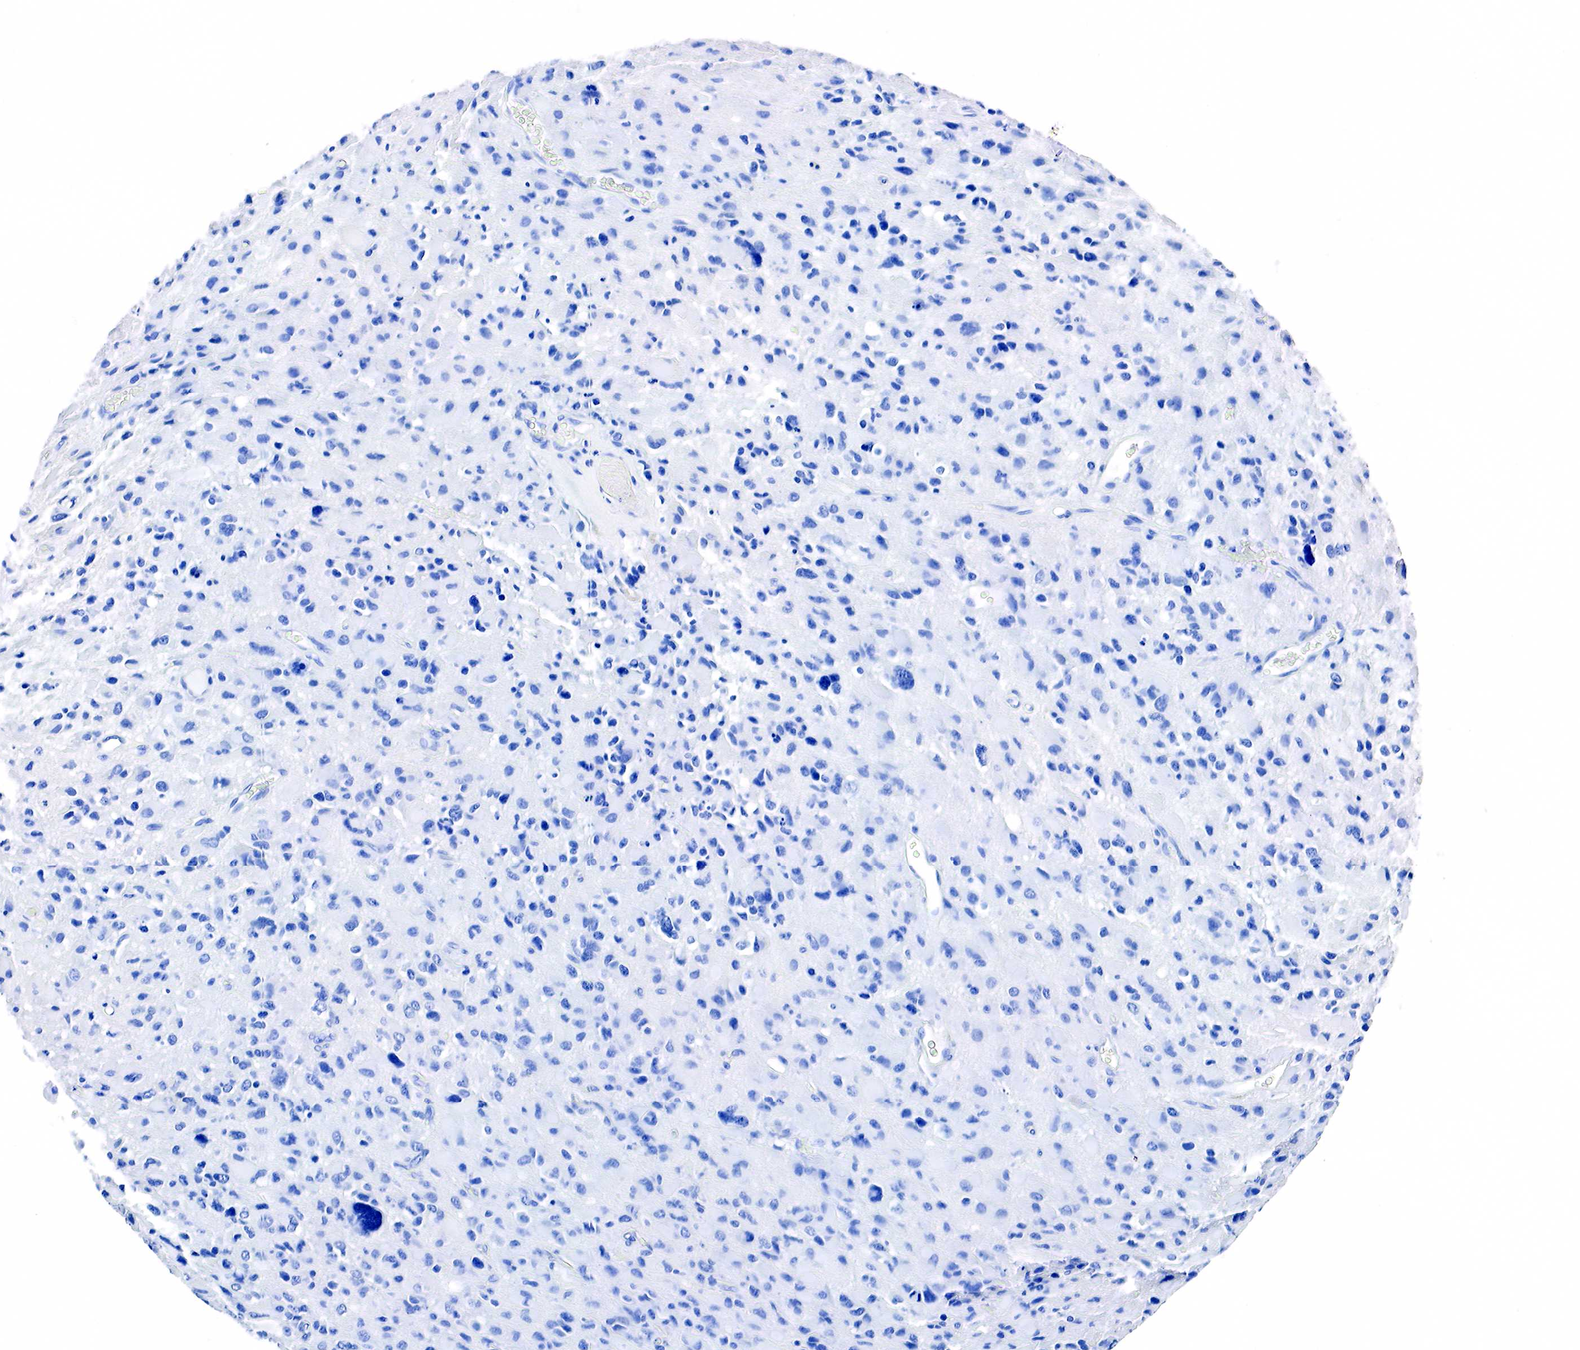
{"staining": {"intensity": "negative", "quantity": "none", "location": "none"}, "tissue": "glioma", "cell_type": "Tumor cells", "image_type": "cancer", "snomed": [{"axis": "morphology", "description": "Glioma, malignant, High grade"}, {"axis": "topography", "description": "Brain"}], "caption": "This is an immunohistochemistry (IHC) image of human malignant glioma (high-grade). There is no staining in tumor cells.", "gene": "ACP3", "patient": {"sex": "male", "age": 69}}